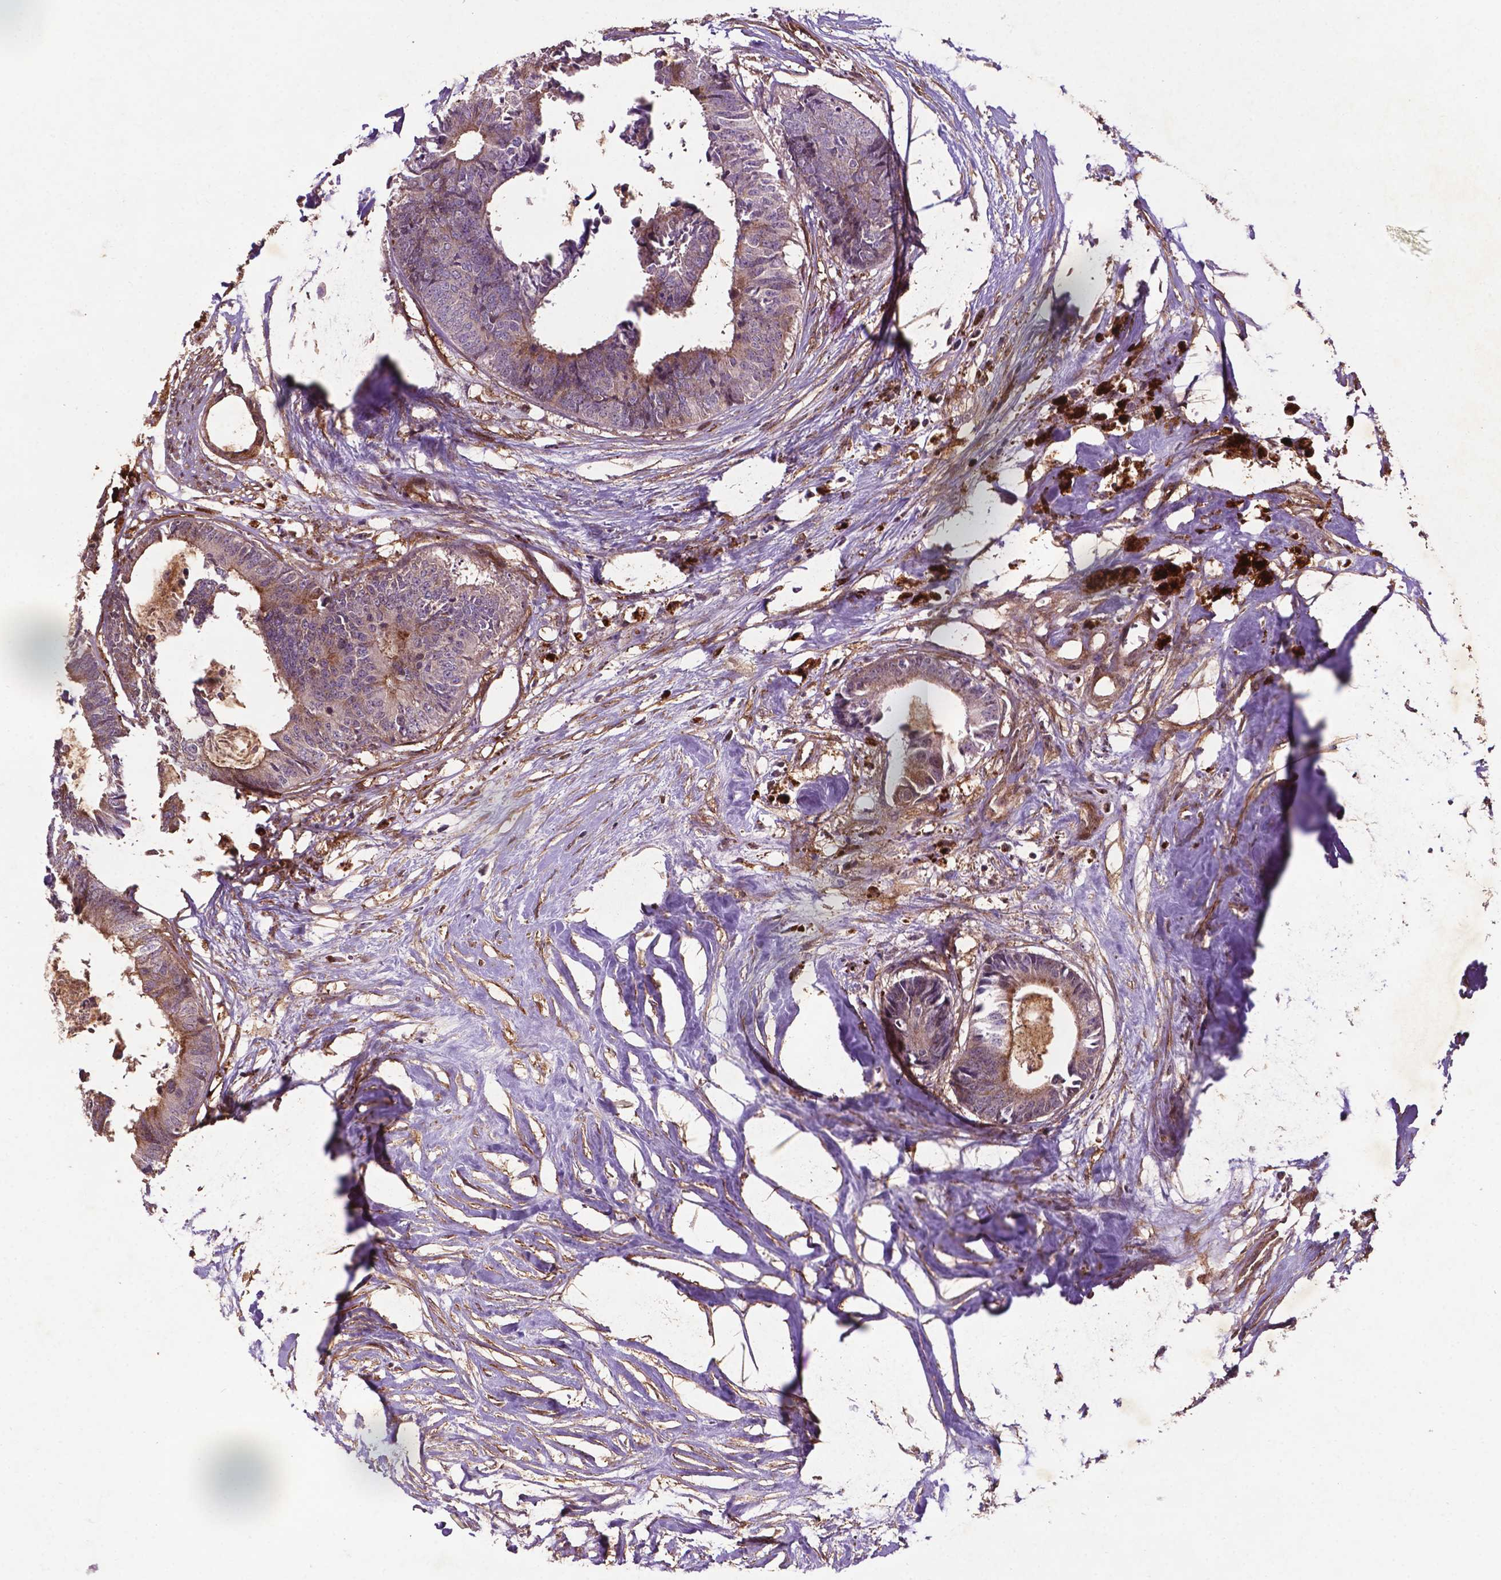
{"staining": {"intensity": "moderate", "quantity": "<25%", "location": "cytoplasmic/membranous"}, "tissue": "colorectal cancer", "cell_type": "Tumor cells", "image_type": "cancer", "snomed": [{"axis": "morphology", "description": "Adenocarcinoma, NOS"}, {"axis": "topography", "description": "Colon"}, {"axis": "topography", "description": "Rectum"}], "caption": "An immunohistochemistry (IHC) micrograph of tumor tissue is shown. Protein staining in brown labels moderate cytoplasmic/membranous positivity in colorectal cancer within tumor cells.", "gene": "RRAS", "patient": {"sex": "male", "age": 57}}